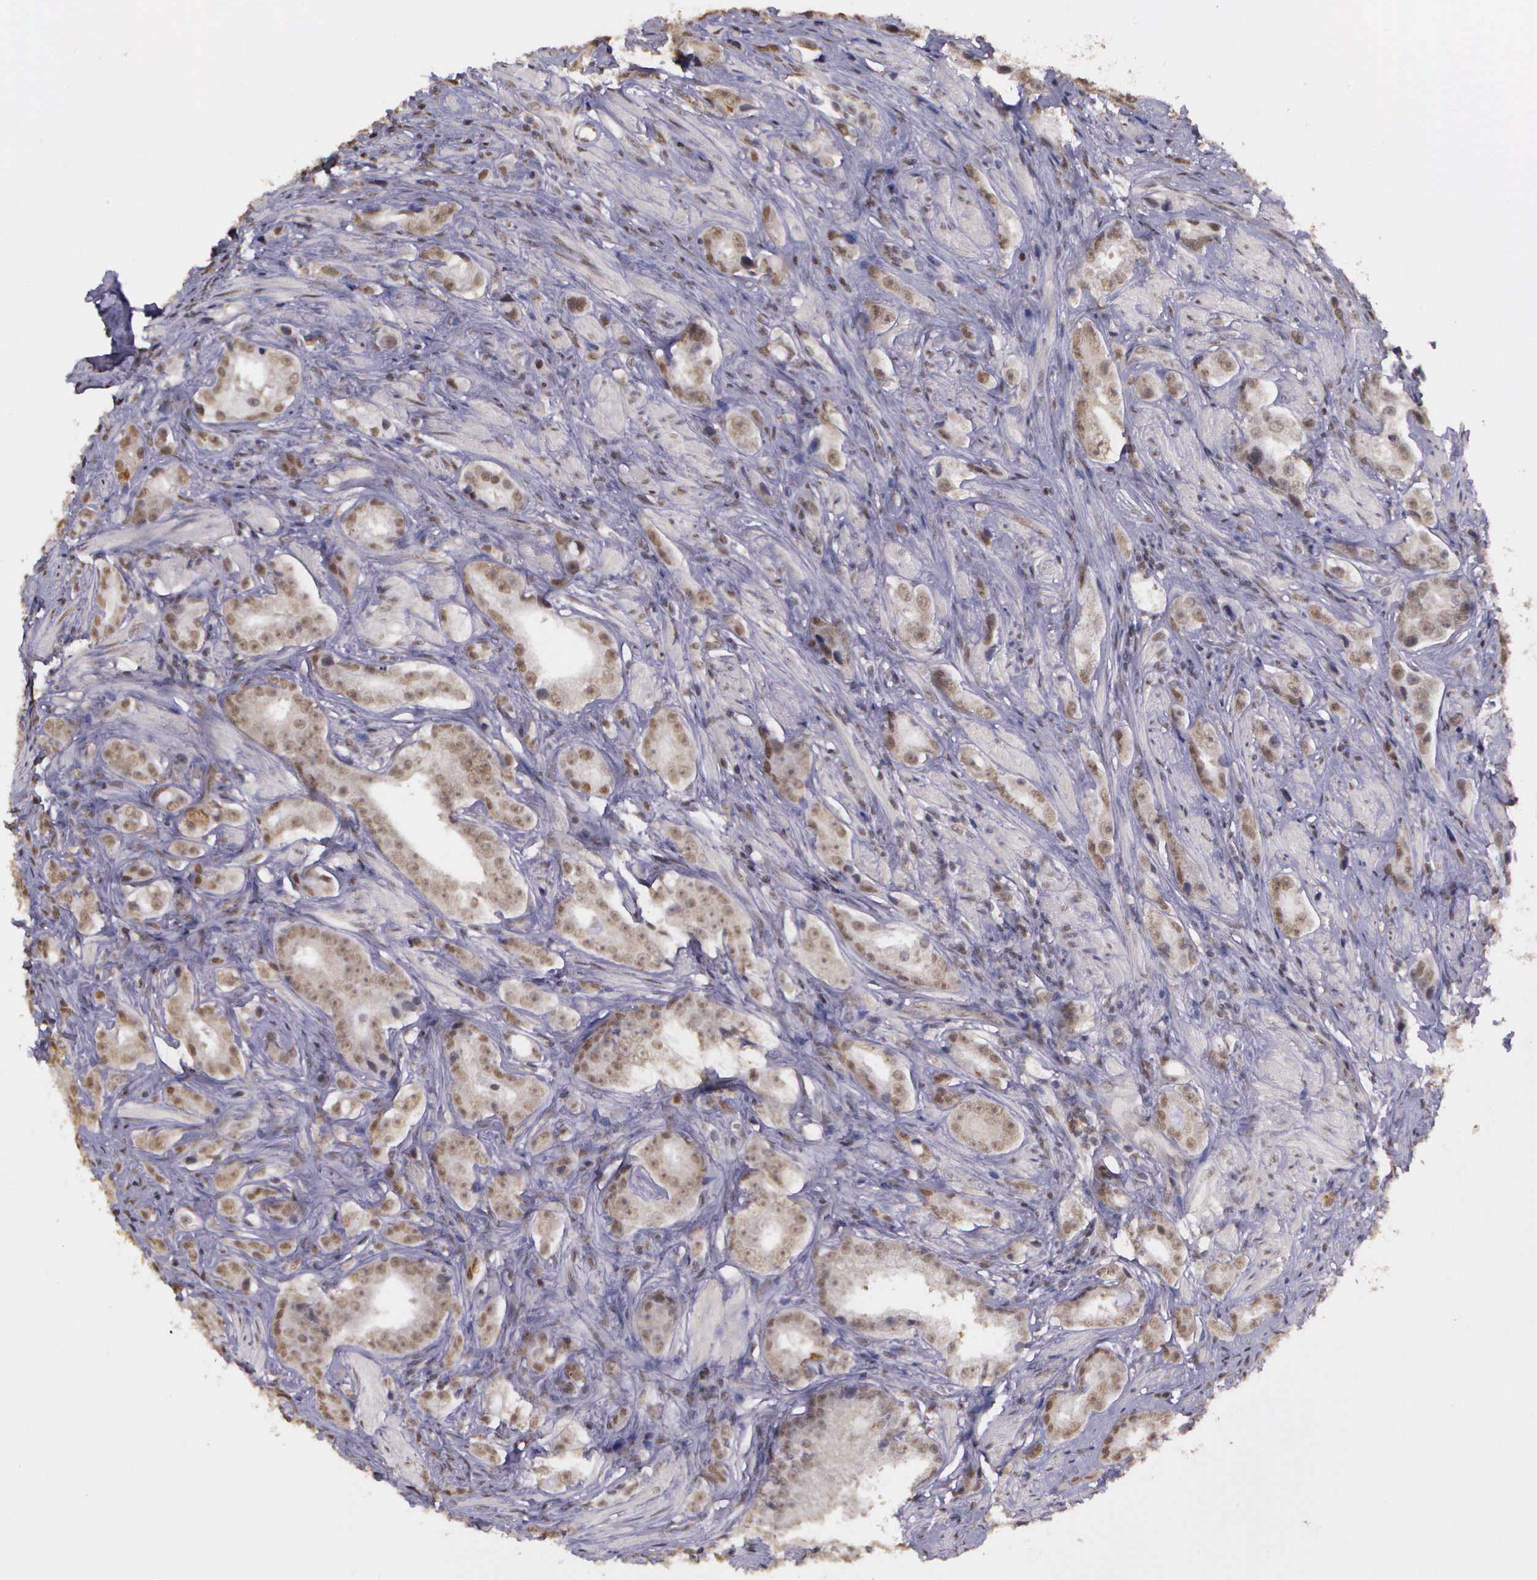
{"staining": {"intensity": "weak", "quantity": ">75%", "location": "nuclear"}, "tissue": "prostate cancer", "cell_type": "Tumor cells", "image_type": "cancer", "snomed": [{"axis": "morphology", "description": "Adenocarcinoma, Medium grade"}, {"axis": "topography", "description": "Prostate"}], "caption": "Prostate cancer stained with a brown dye exhibits weak nuclear positive positivity in approximately >75% of tumor cells.", "gene": "ARMCX5", "patient": {"sex": "male", "age": 53}}